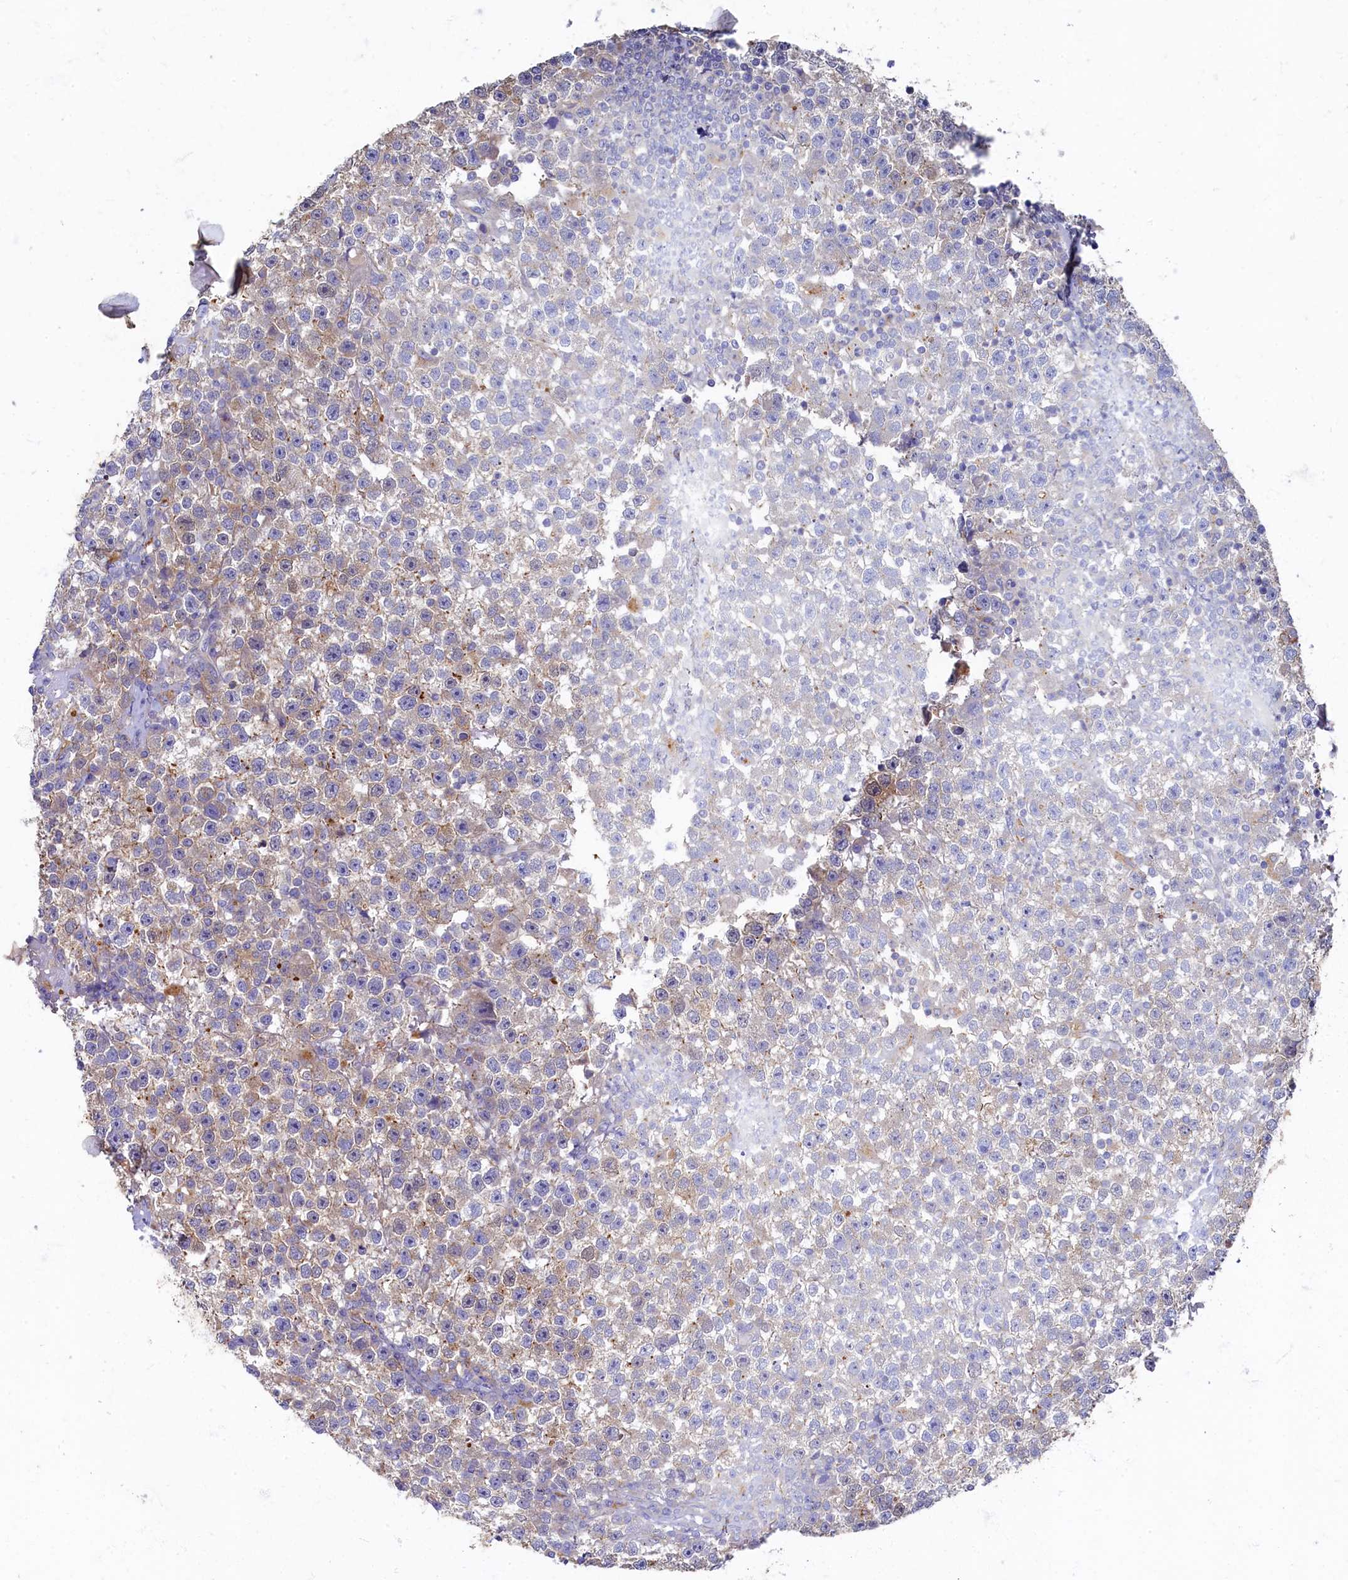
{"staining": {"intensity": "weak", "quantity": "<25%", "location": "cytoplasmic/membranous"}, "tissue": "testis cancer", "cell_type": "Tumor cells", "image_type": "cancer", "snomed": [{"axis": "morphology", "description": "Seminoma, NOS"}, {"axis": "topography", "description": "Testis"}], "caption": "DAB (3,3'-diaminobenzidine) immunohistochemical staining of testis cancer exhibits no significant expression in tumor cells. The staining was performed using DAB to visualize the protein expression in brown, while the nuclei were stained in blue with hematoxylin (Magnification: 20x).", "gene": "PSMG2", "patient": {"sex": "male", "age": 22}}